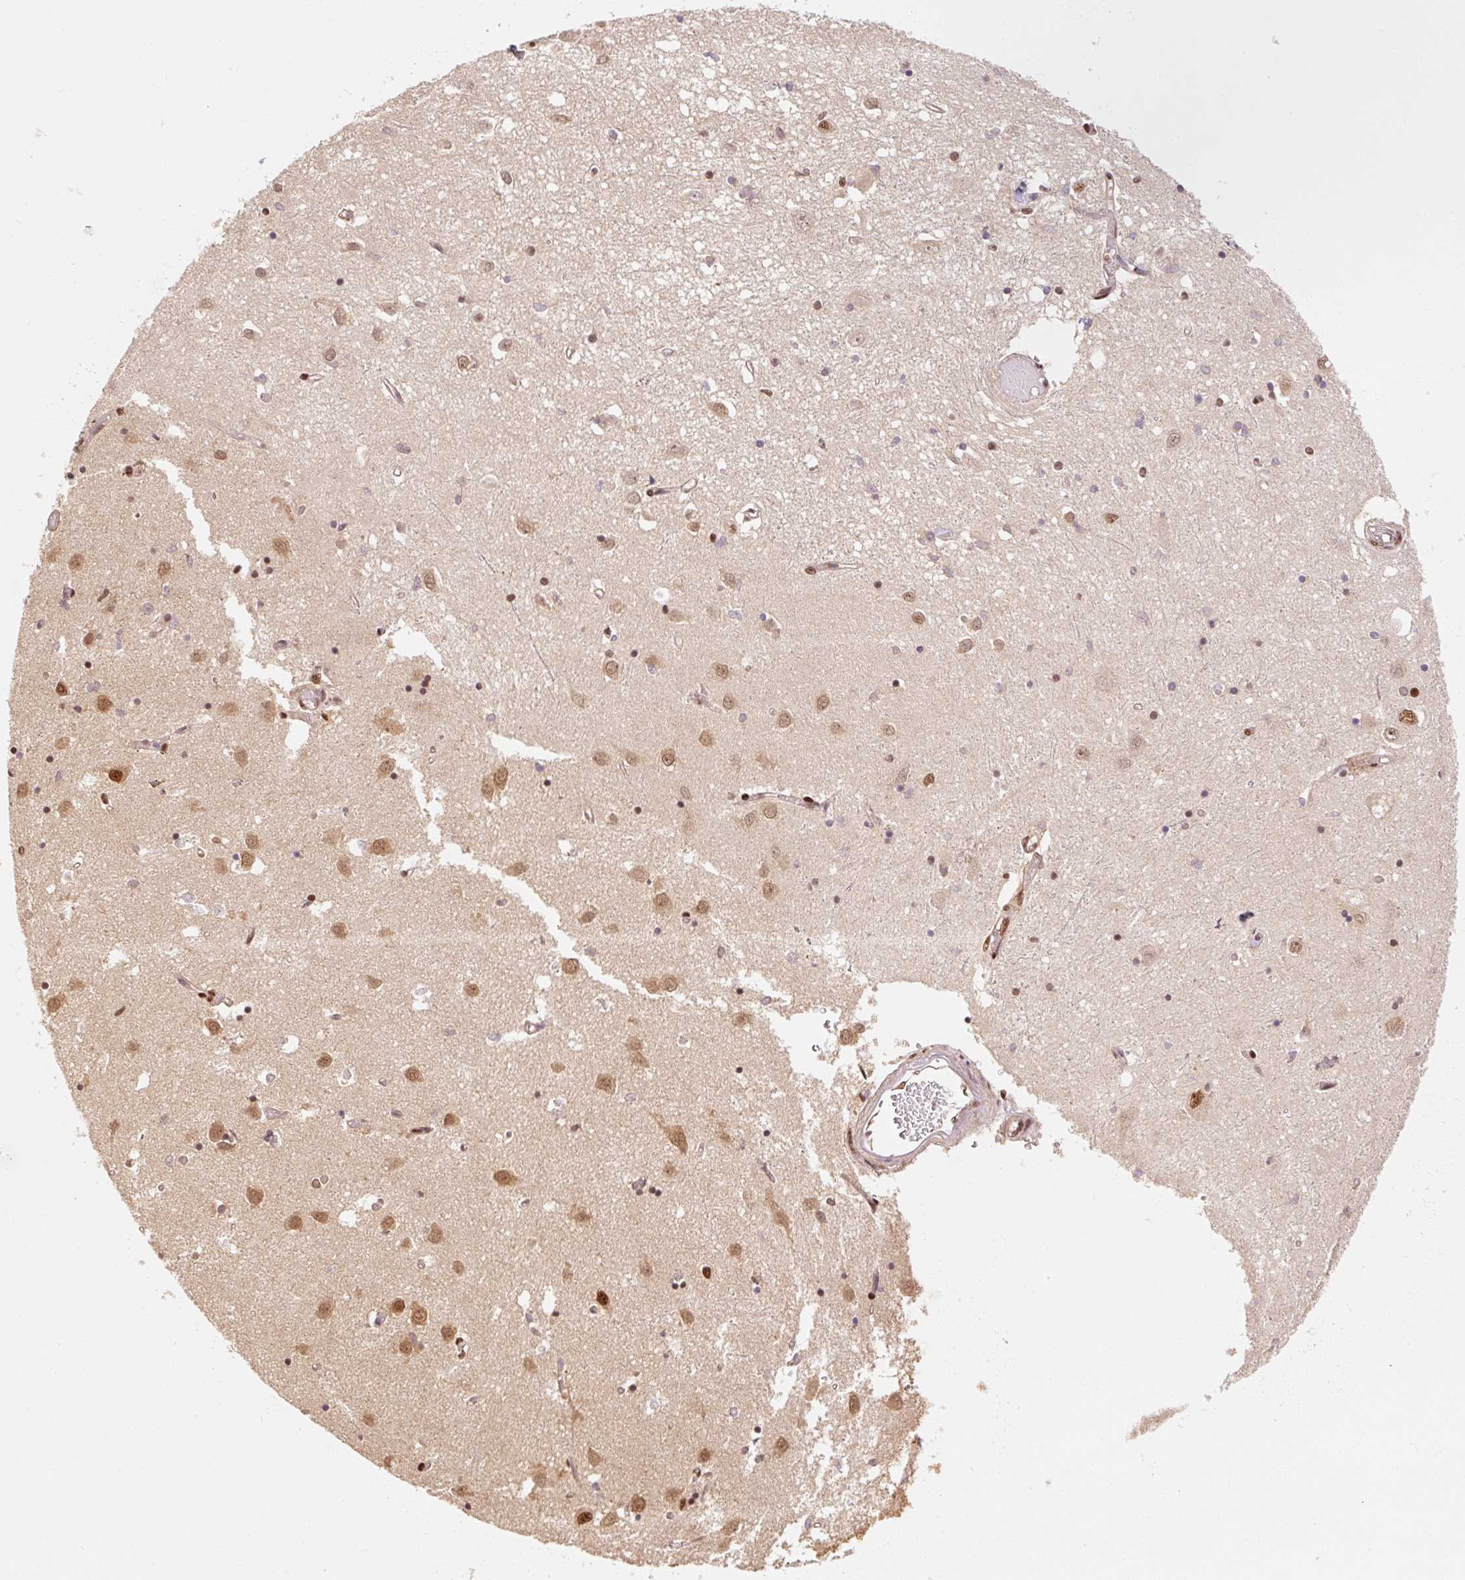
{"staining": {"intensity": "moderate", "quantity": "25%-75%", "location": "nuclear"}, "tissue": "caudate", "cell_type": "Glial cells", "image_type": "normal", "snomed": [{"axis": "morphology", "description": "Normal tissue, NOS"}, {"axis": "topography", "description": "Lateral ventricle wall"}], "caption": "Immunohistochemistry (IHC) (DAB) staining of unremarkable caudate demonstrates moderate nuclear protein expression in approximately 25%-75% of glial cells.", "gene": "INTS8", "patient": {"sex": "male", "age": 70}}